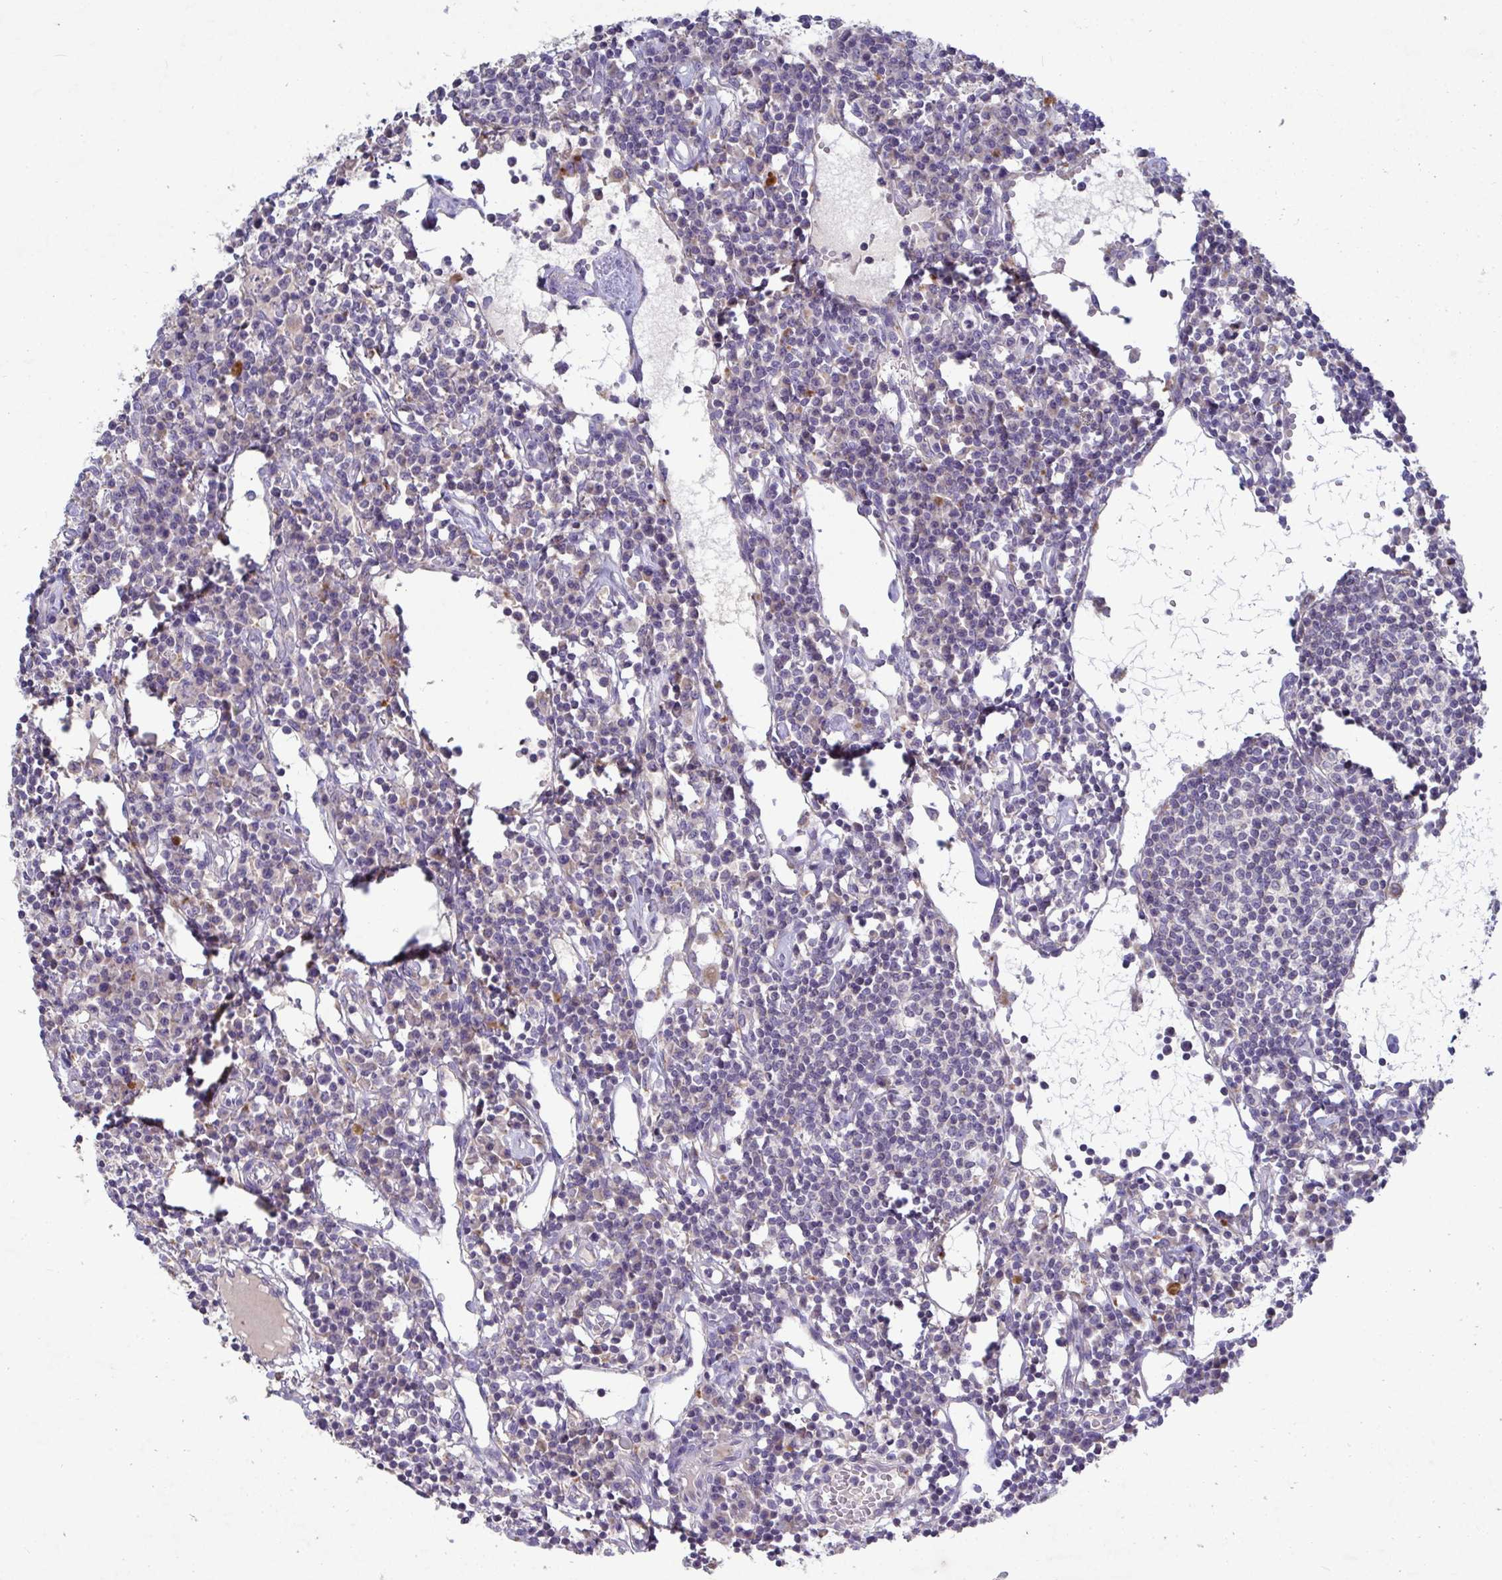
{"staining": {"intensity": "moderate", "quantity": "<25%", "location": "cytoplasmic/membranous"}, "tissue": "lymph node", "cell_type": "Germinal center cells", "image_type": "normal", "snomed": [{"axis": "morphology", "description": "Normal tissue, NOS"}, {"axis": "topography", "description": "Lymph node"}], "caption": "A low amount of moderate cytoplasmic/membranous staining is appreciated in about <25% of germinal center cells in unremarkable lymph node.", "gene": "GALNT13", "patient": {"sex": "female", "age": 78}}